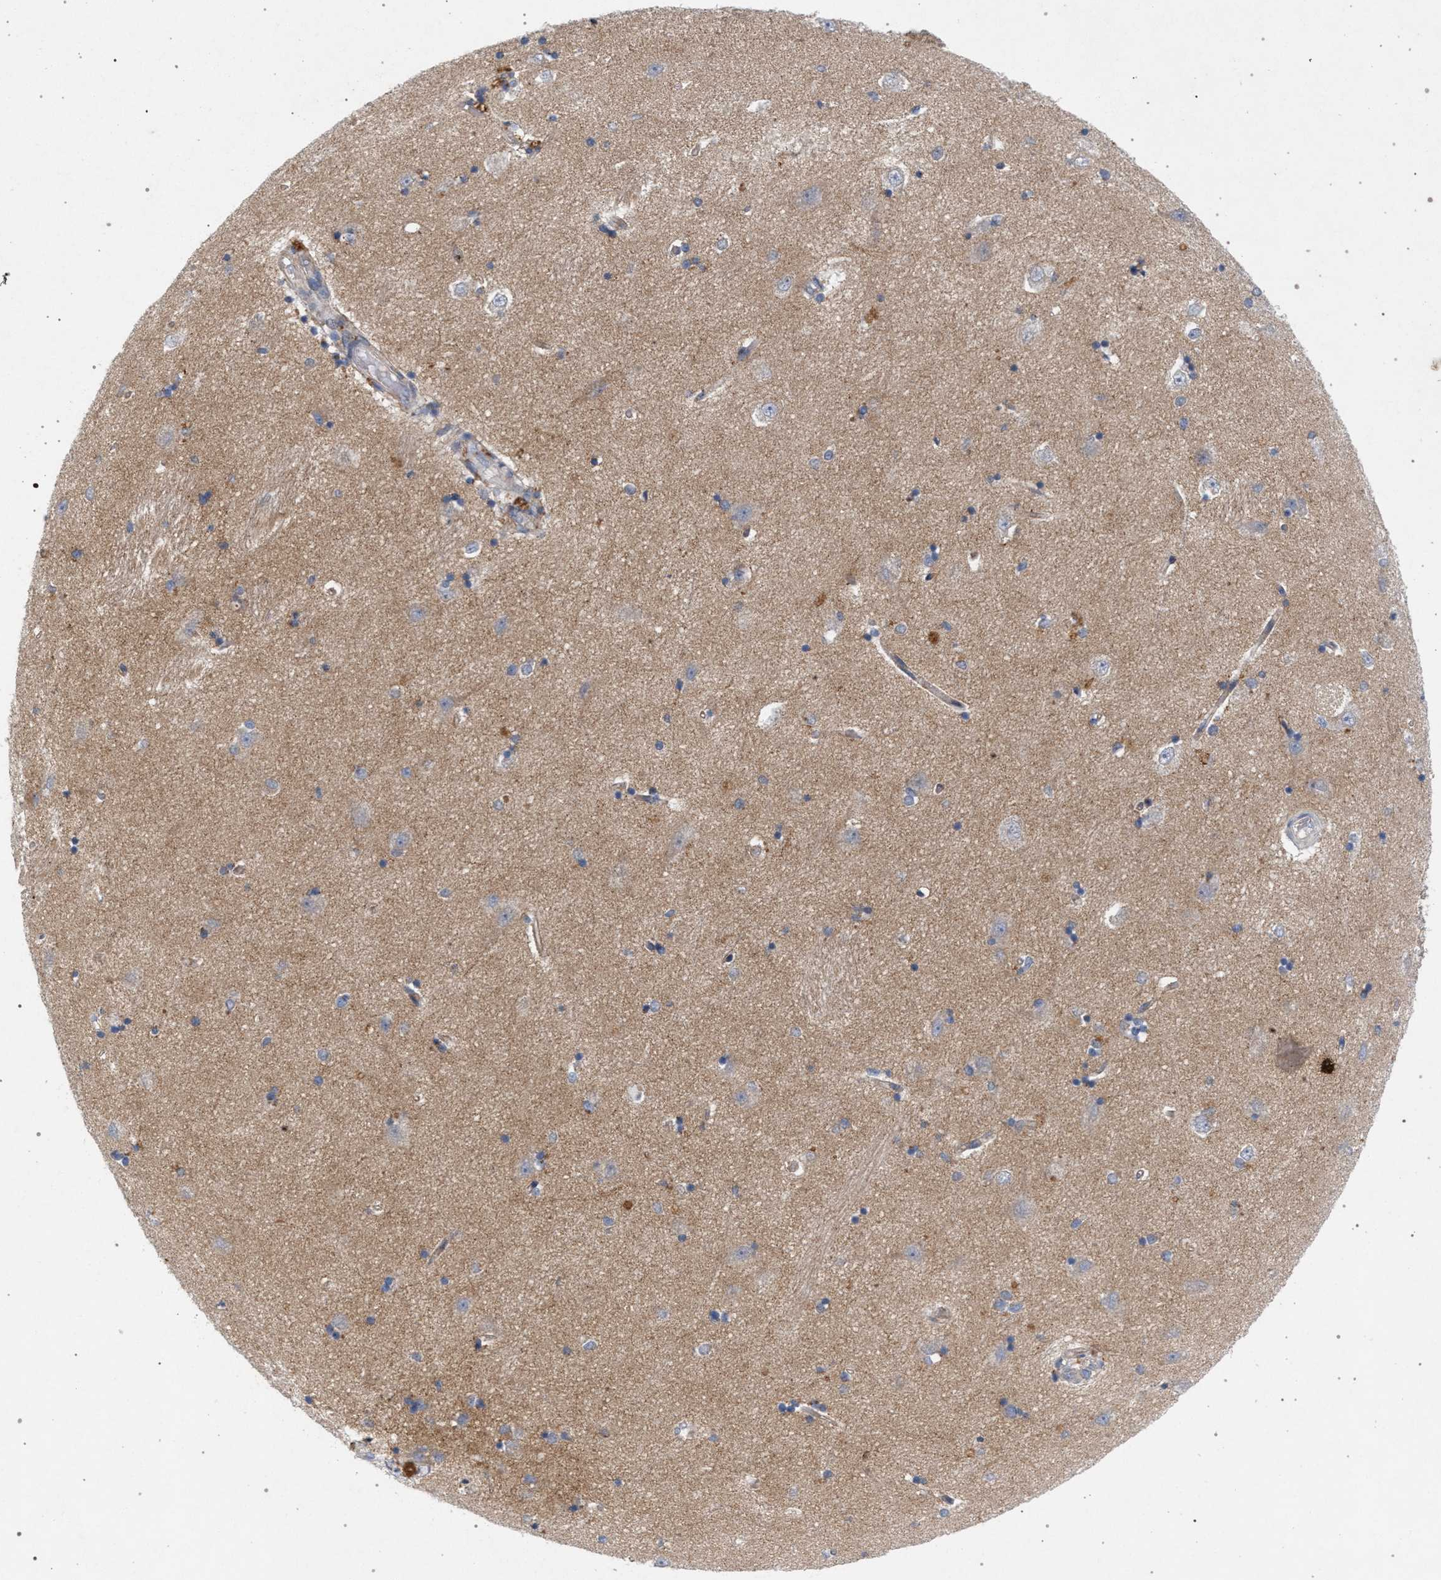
{"staining": {"intensity": "weak", "quantity": "<25%", "location": "cytoplasmic/membranous"}, "tissue": "hippocampus", "cell_type": "Glial cells", "image_type": "normal", "snomed": [{"axis": "morphology", "description": "Normal tissue, NOS"}, {"axis": "topography", "description": "Hippocampus"}], "caption": "This is a micrograph of immunohistochemistry staining of benign hippocampus, which shows no expression in glial cells.", "gene": "MAMDC2", "patient": {"sex": "male", "age": 45}}